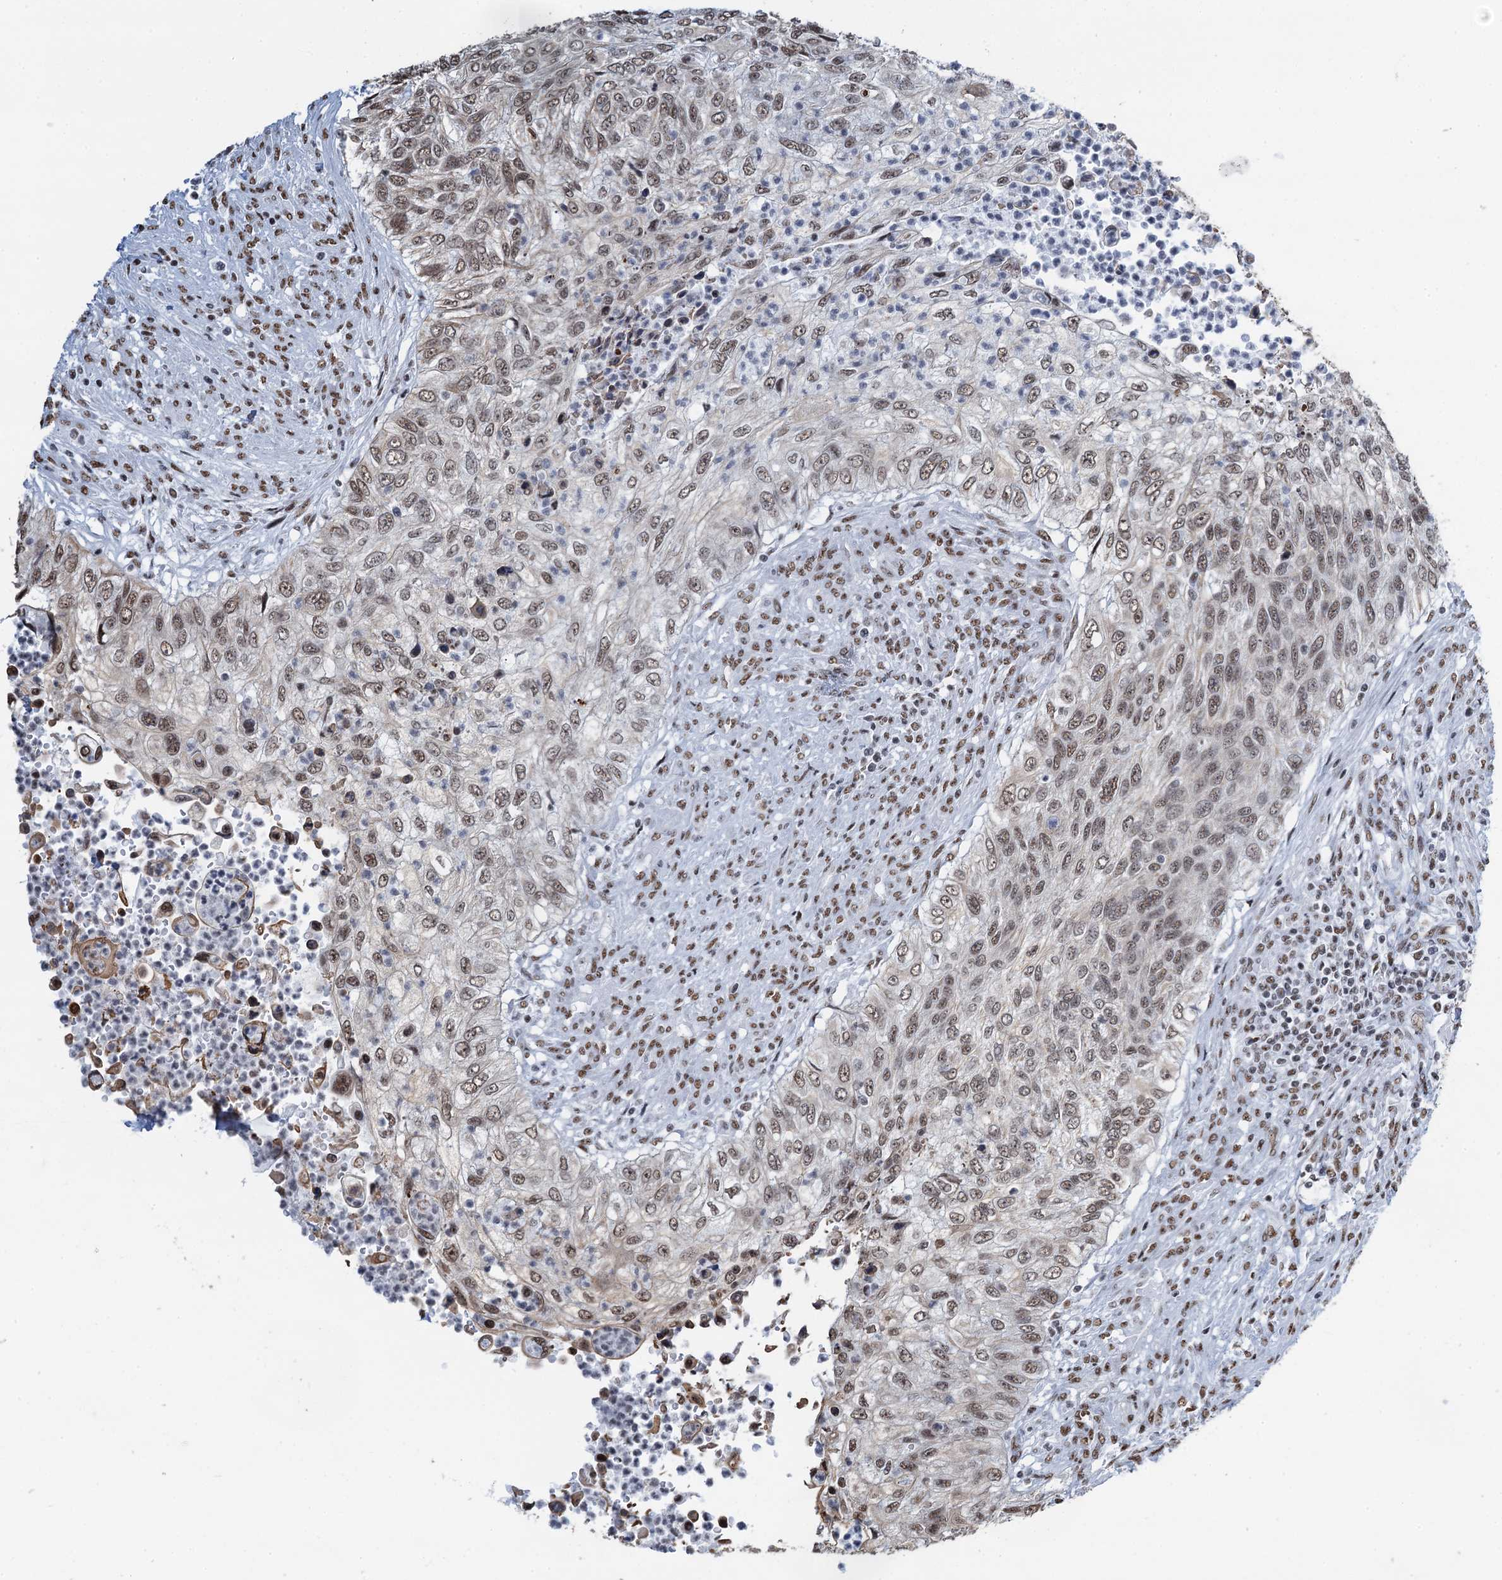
{"staining": {"intensity": "weak", "quantity": ">75%", "location": "nuclear"}, "tissue": "urothelial cancer", "cell_type": "Tumor cells", "image_type": "cancer", "snomed": [{"axis": "morphology", "description": "Urothelial carcinoma, High grade"}, {"axis": "topography", "description": "Urinary bladder"}], "caption": "Immunohistochemical staining of human urothelial cancer reveals low levels of weak nuclear staining in about >75% of tumor cells.", "gene": "ZNF609", "patient": {"sex": "female", "age": 60}}